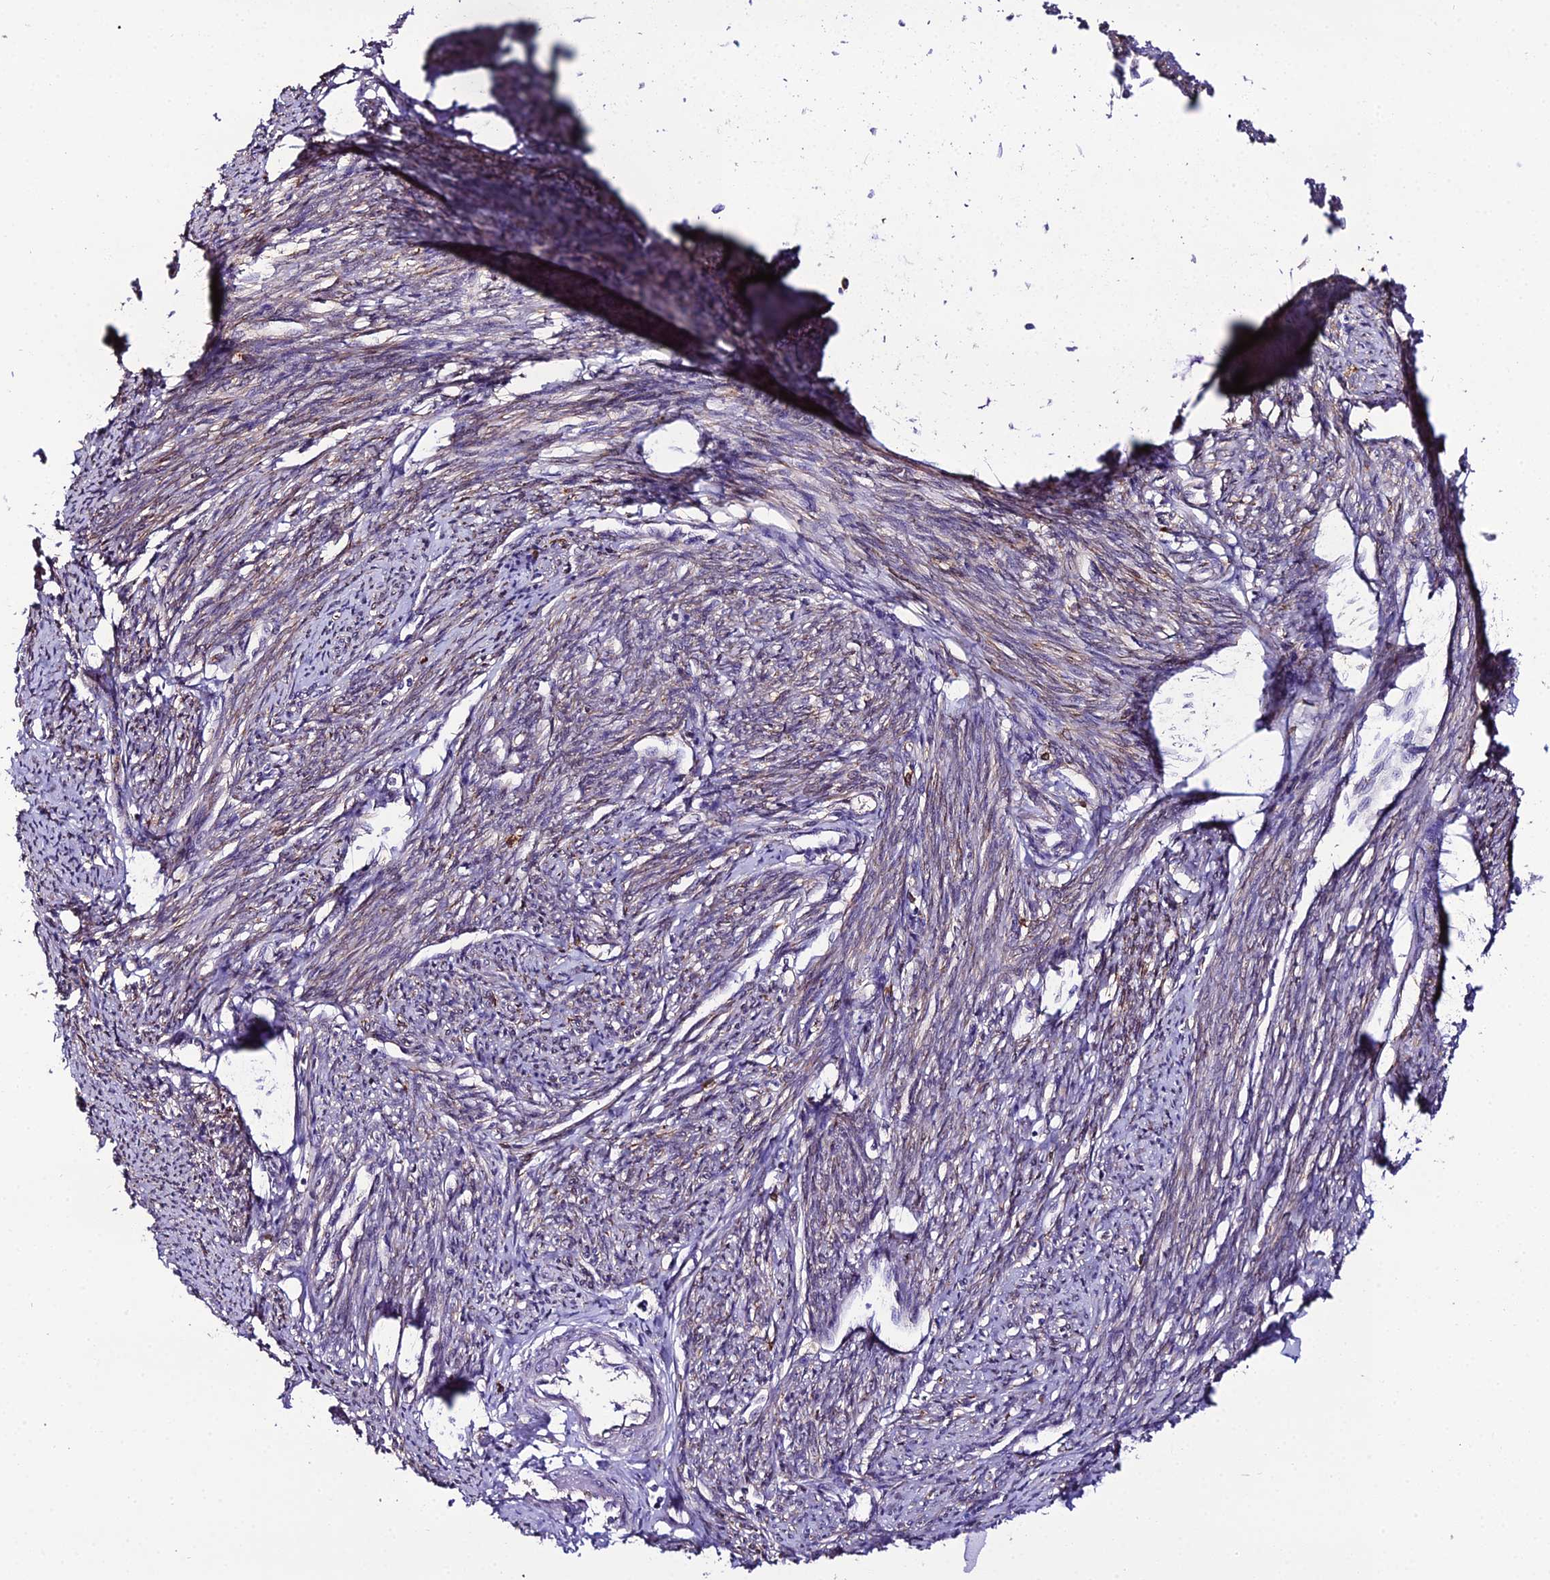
{"staining": {"intensity": "weak", "quantity": "25%-75%", "location": "cytoplasmic/membranous"}, "tissue": "smooth muscle", "cell_type": "Smooth muscle cells", "image_type": "normal", "snomed": [{"axis": "morphology", "description": "Normal tissue, NOS"}, {"axis": "topography", "description": "Smooth muscle"}, {"axis": "topography", "description": "Uterus"}], "caption": "This histopathology image demonstrates IHC staining of normal human smooth muscle, with low weak cytoplasmic/membranous staining in approximately 25%-75% of smooth muscle cells.", "gene": "MB21D2", "patient": {"sex": "female", "age": 59}}